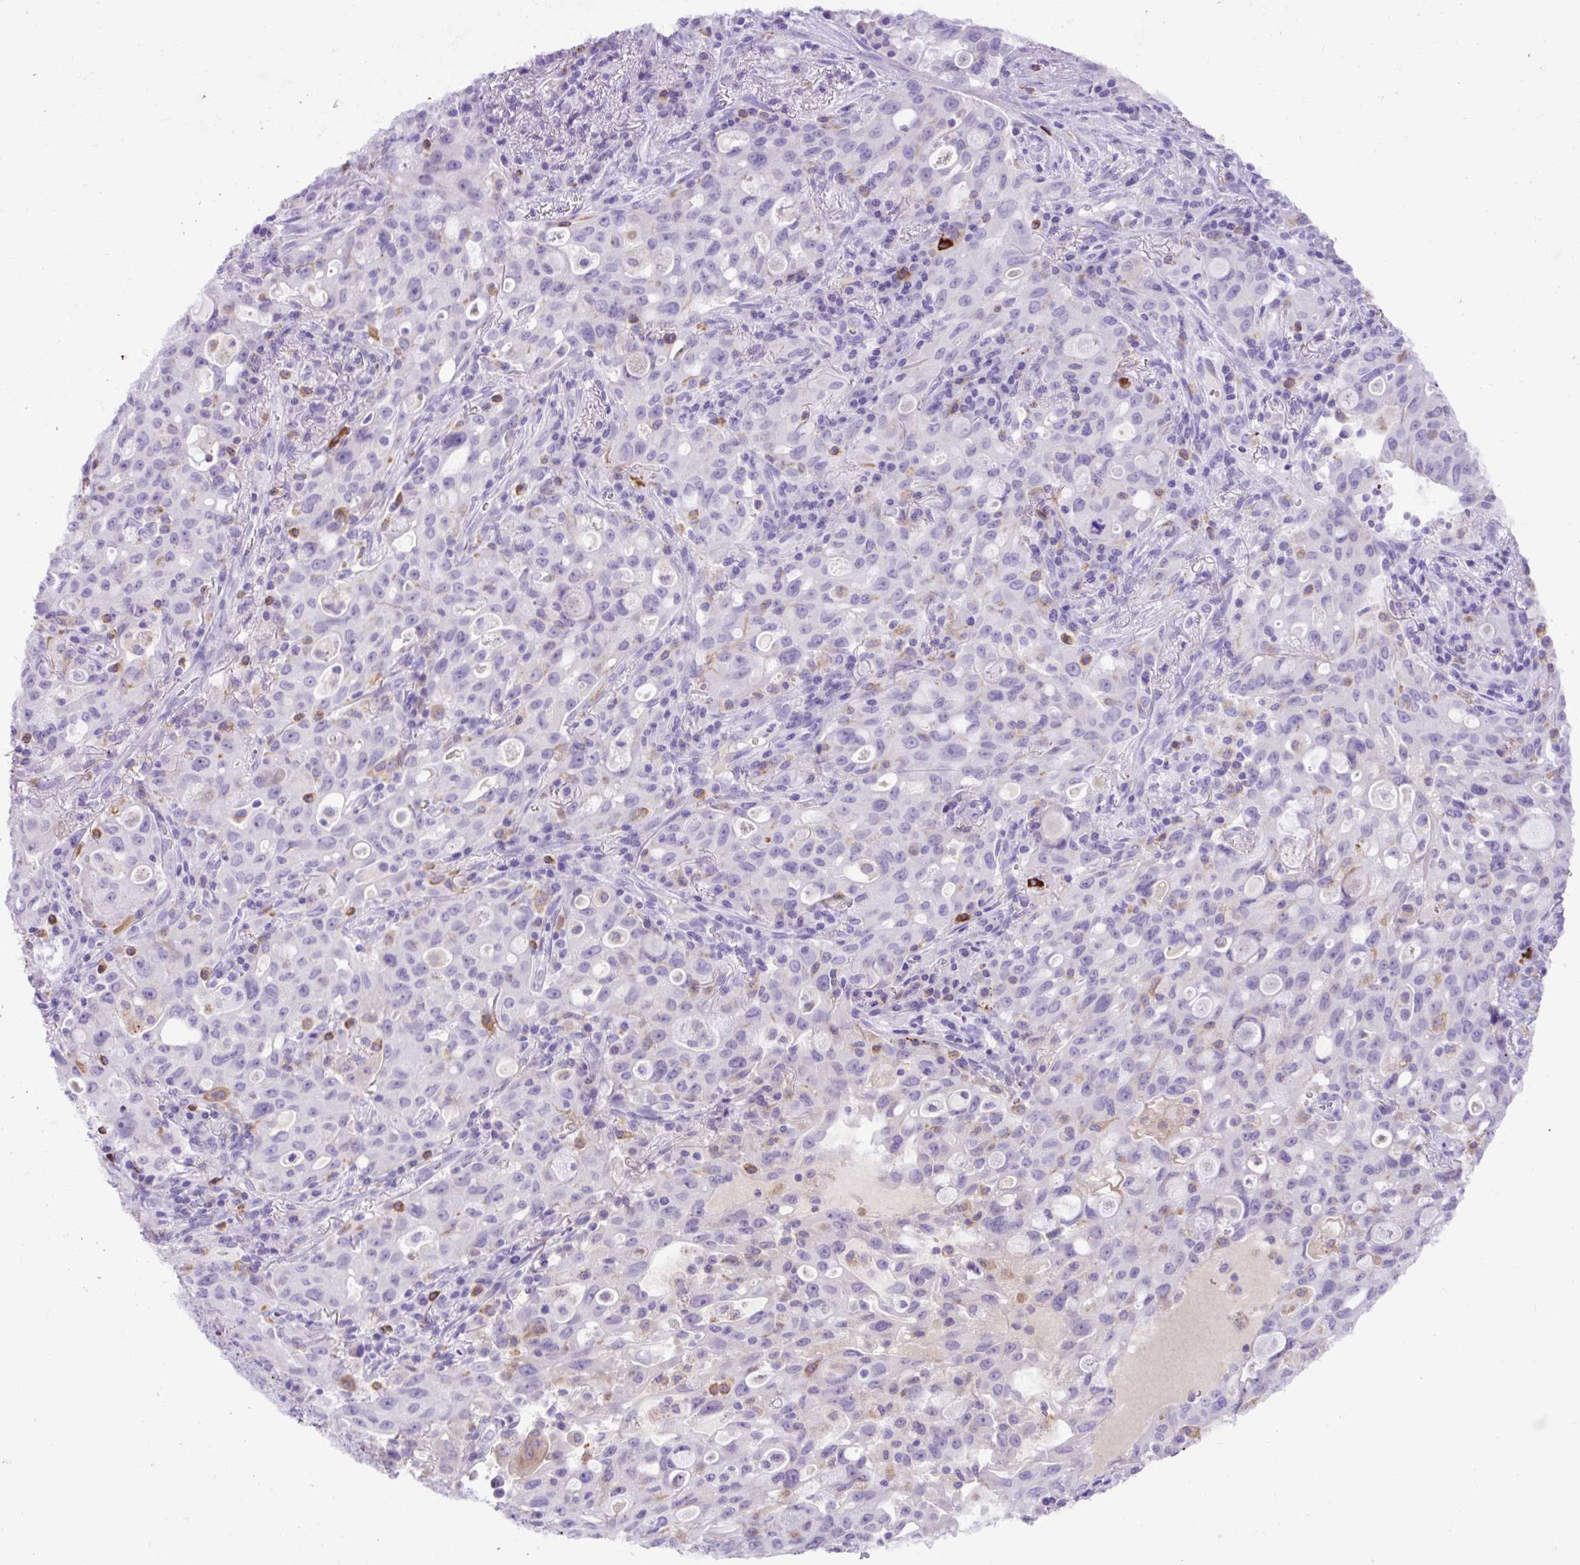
{"staining": {"intensity": "negative", "quantity": "none", "location": "none"}, "tissue": "lung cancer", "cell_type": "Tumor cells", "image_type": "cancer", "snomed": [{"axis": "morphology", "description": "Adenocarcinoma, NOS"}, {"axis": "topography", "description": "Lung"}], "caption": "Micrograph shows no protein positivity in tumor cells of lung cancer tissue. (Stains: DAB immunohistochemistry (IHC) with hematoxylin counter stain, Microscopy: brightfield microscopy at high magnification).", "gene": "SPTBN5", "patient": {"sex": "female", "age": 44}}